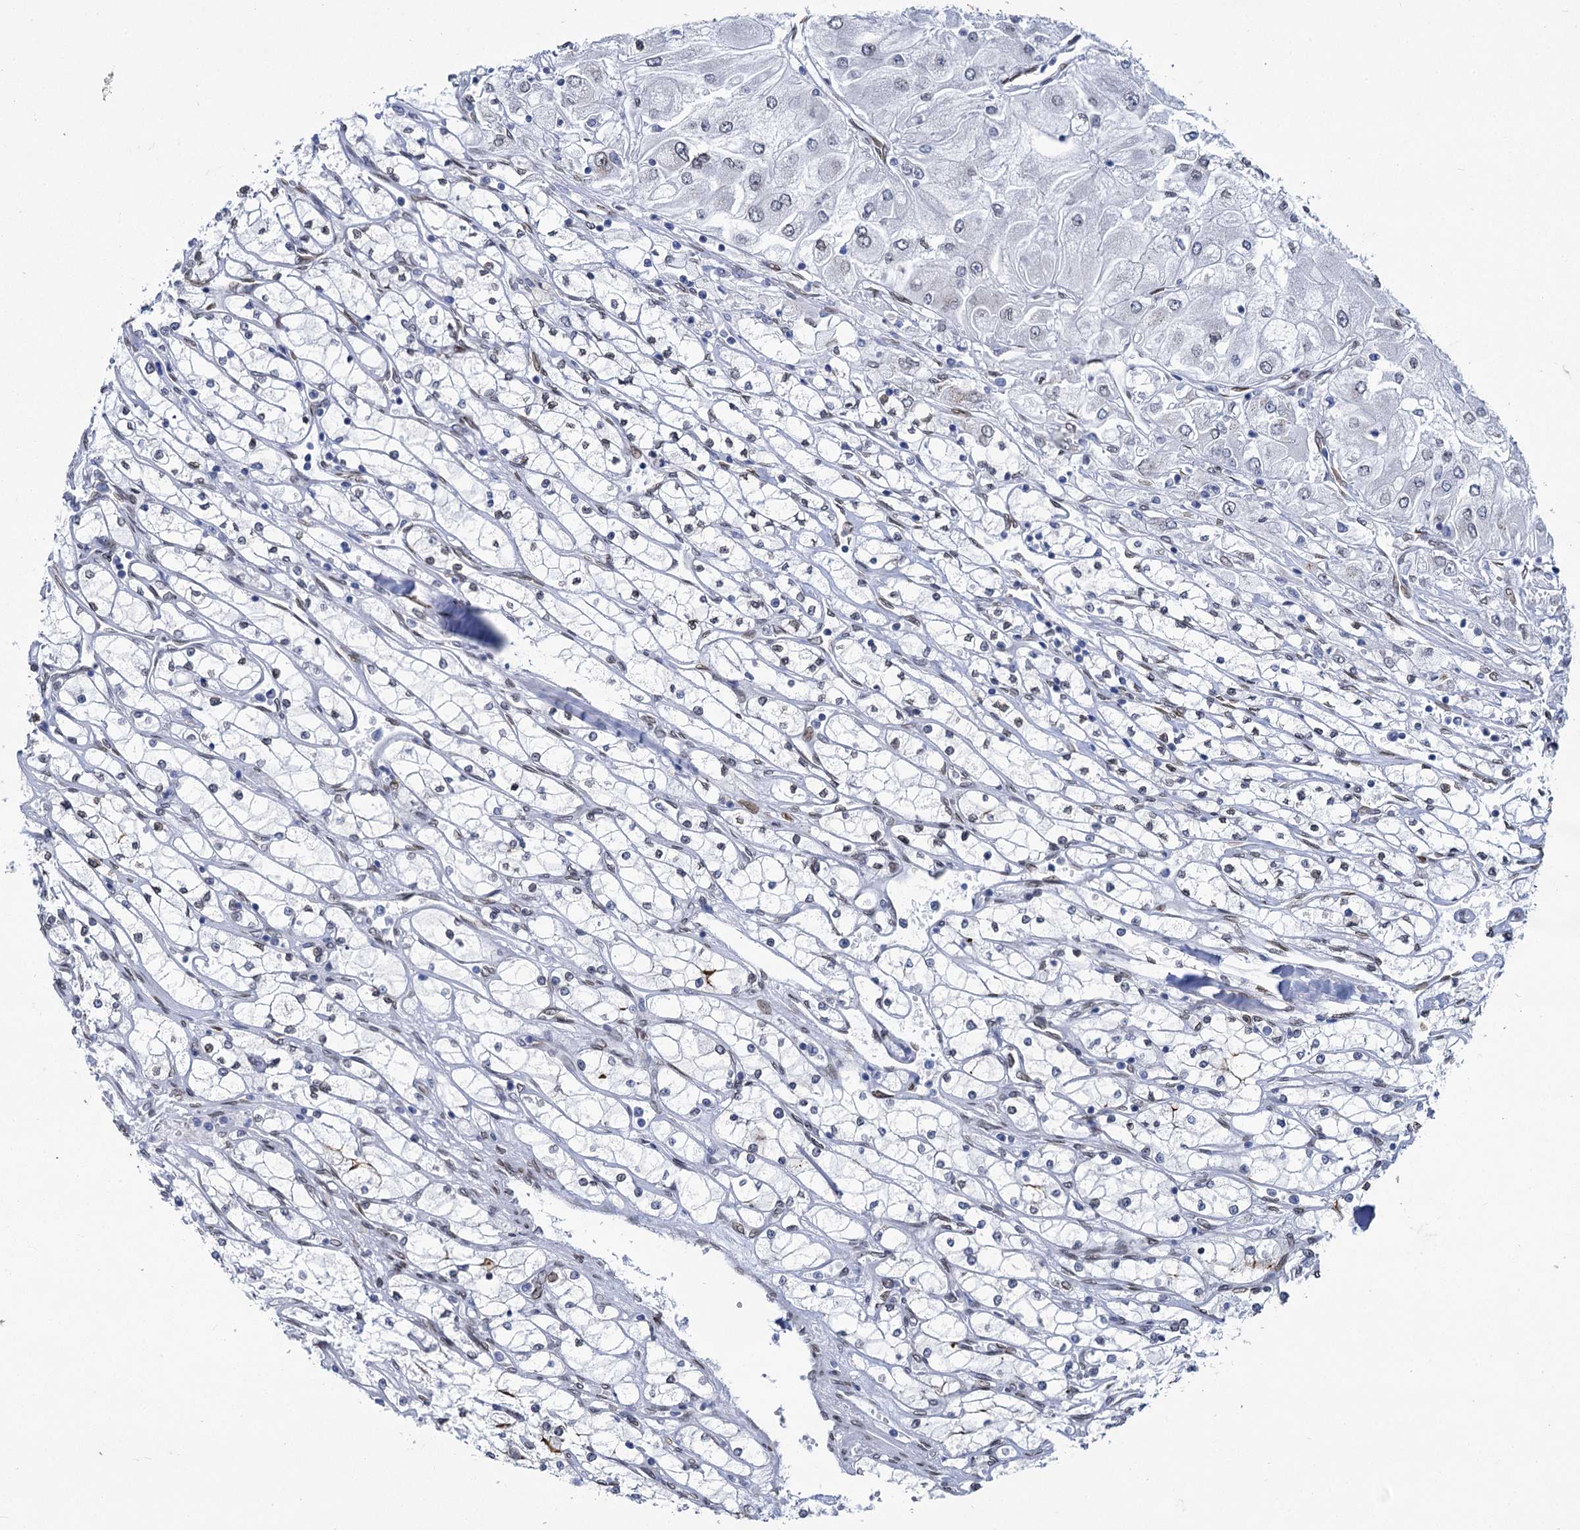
{"staining": {"intensity": "weak", "quantity": "<25%", "location": "nuclear"}, "tissue": "renal cancer", "cell_type": "Tumor cells", "image_type": "cancer", "snomed": [{"axis": "morphology", "description": "Adenocarcinoma, NOS"}, {"axis": "topography", "description": "Kidney"}], "caption": "Image shows no protein expression in tumor cells of renal adenocarcinoma tissue.", "gene": "PRSS35", "patient": {"sex": "male", "age": 80}}